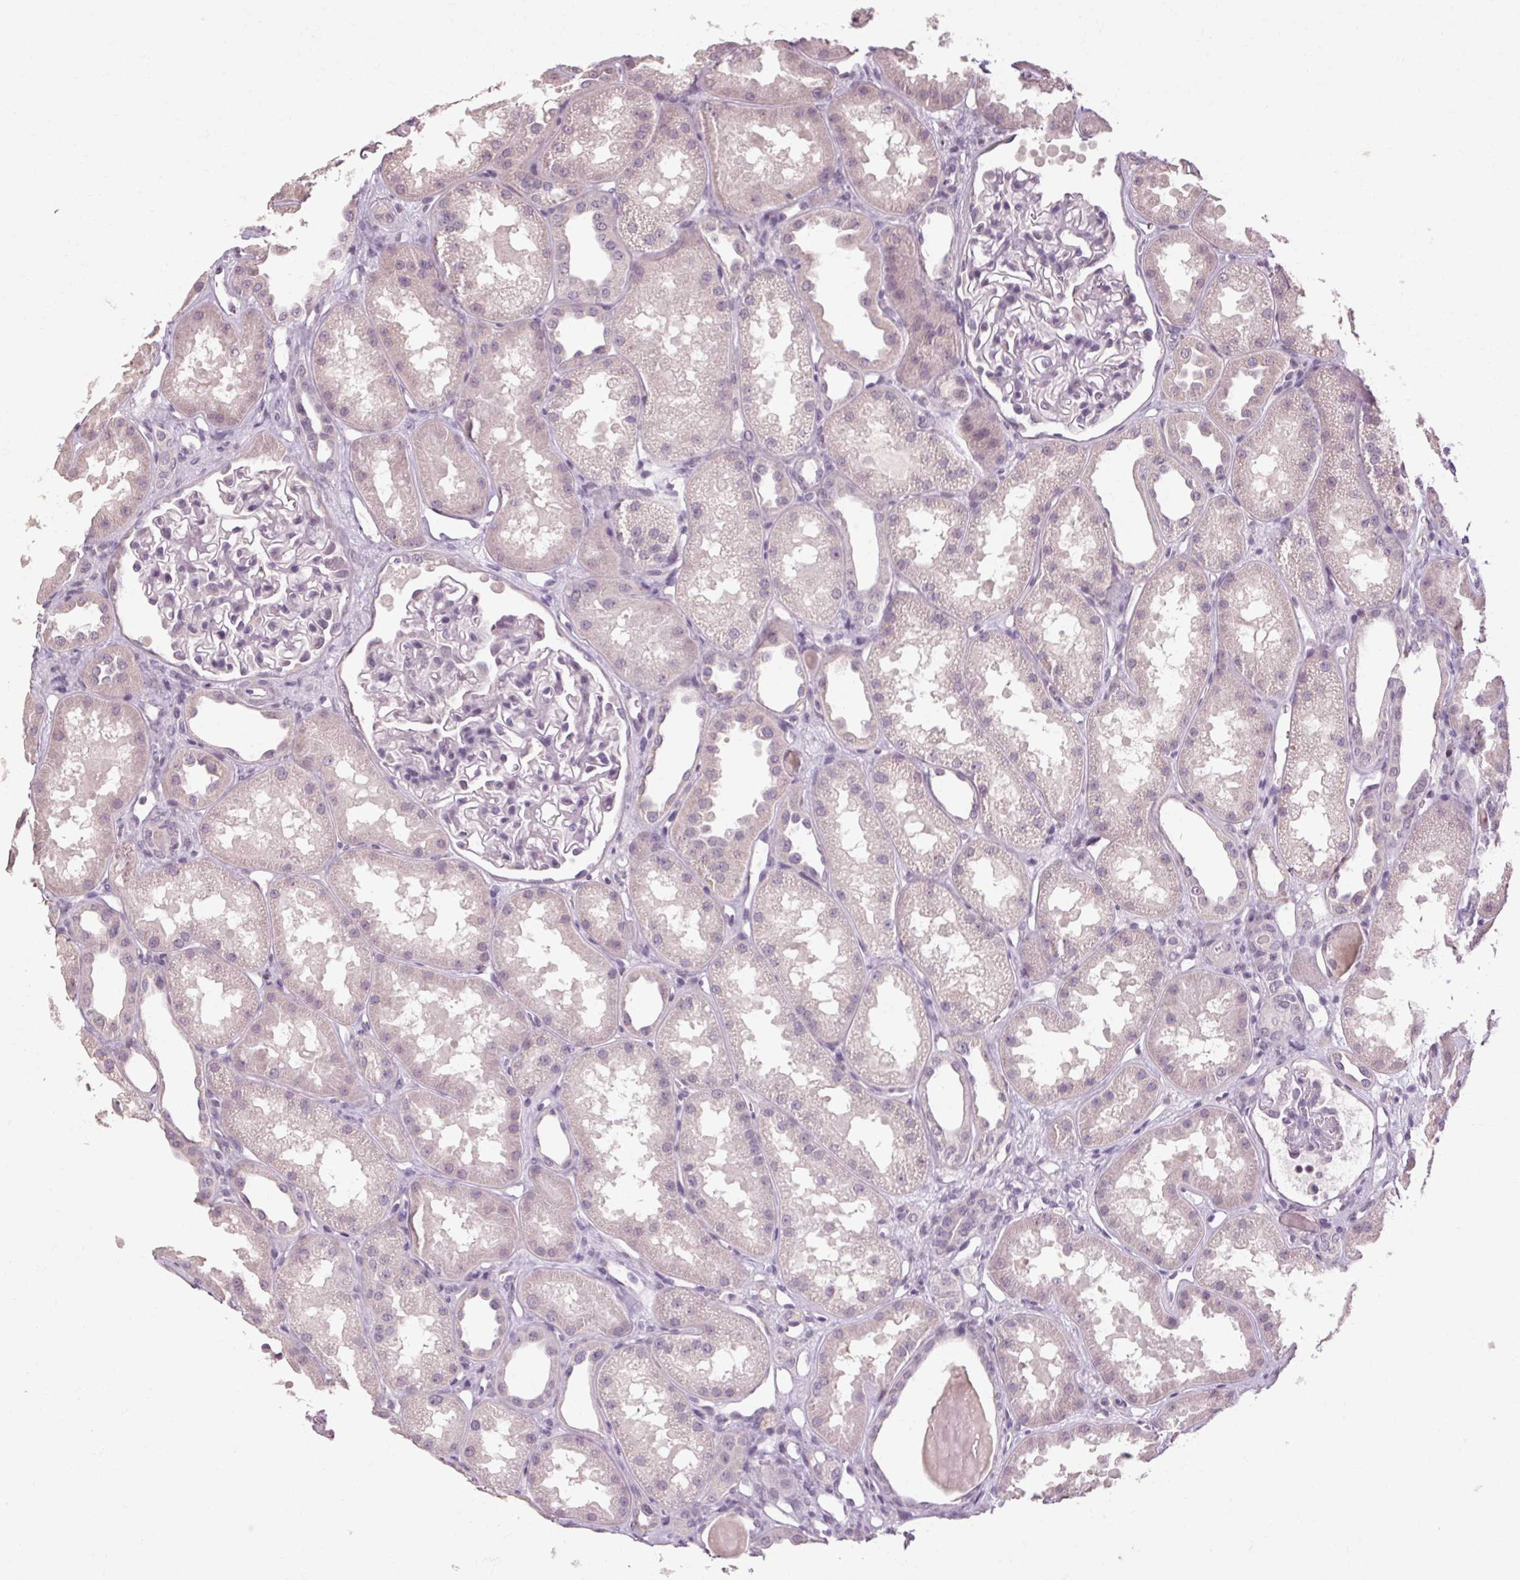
{"staining": {"intensity": "negative", "quantity": "none", "location": "none"}, "tissue": "kidney", "cell_type": "Cells in glomeruli", "image_type": "normal", "snomed": [{"axis": "morphology", "description": "Normal tissue, NOS"}, {"axis": "topography", "description": "Kidney"}], "caption": "Human kidney stained for a protein using IHC reveals no expression in cells in glomeruli.", "gene": "POMC", "patient": {"sex": "male", "age": 61}}